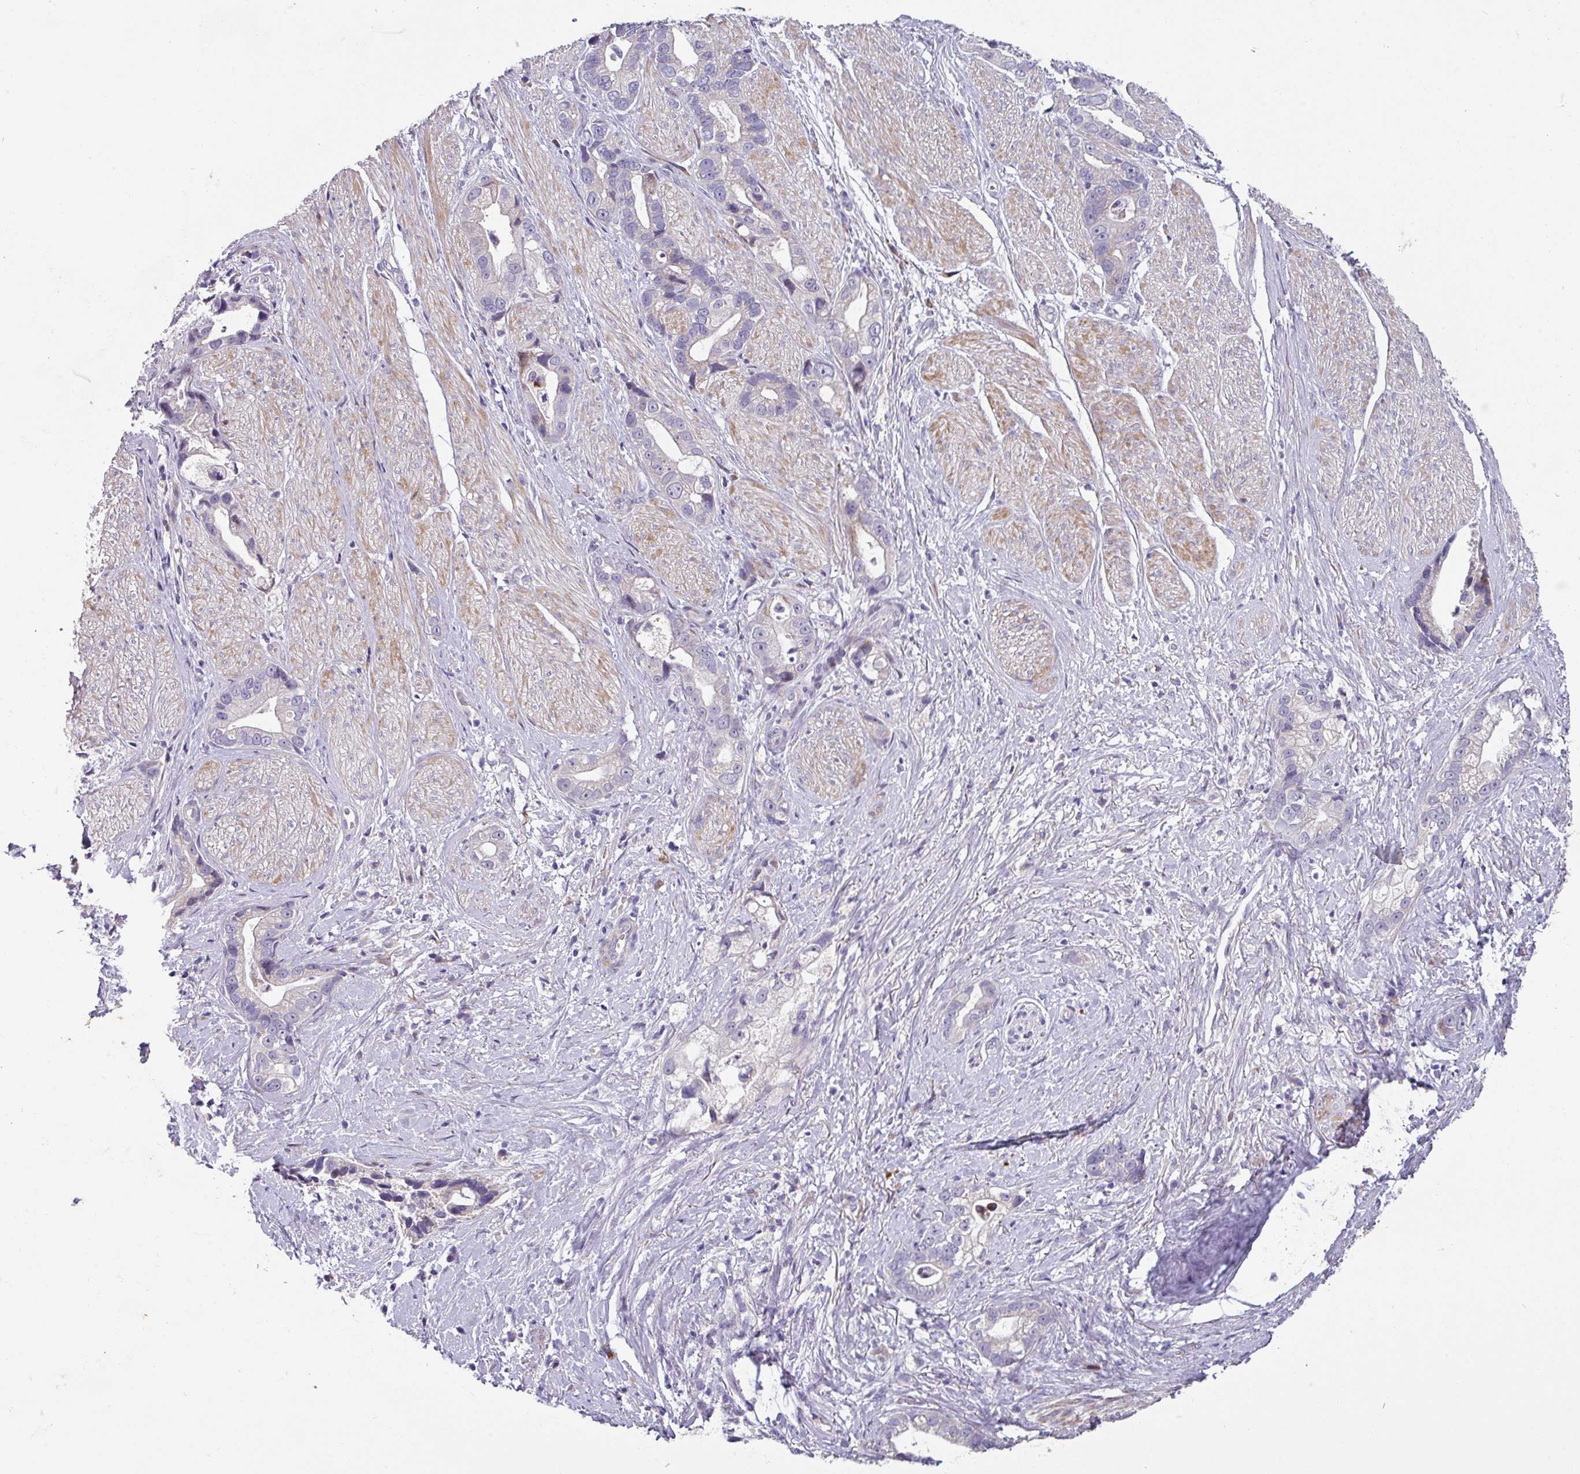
{"staining": {"intensity": "negative", "quantity": "none", "location": "none"}, "tissue": "stomach cancer", "cell_type": "Tumor cells", "image_type": "cancer", "snomed": [{"axis": "morphology", "description": "Adenocarcinoma, NOS"}, {"axis": "topography", "description": "Stomach"}], "caption": "The photomicrograph reveals no significant expression in tumor cells of stomach cancer. (Stains: DAB IHC with hematoxylin counter stain, Microscopy: brightfield microscopy at high magnification).", "gene": "KLHL3", "patient": {"sex": "male", "age": 55}}